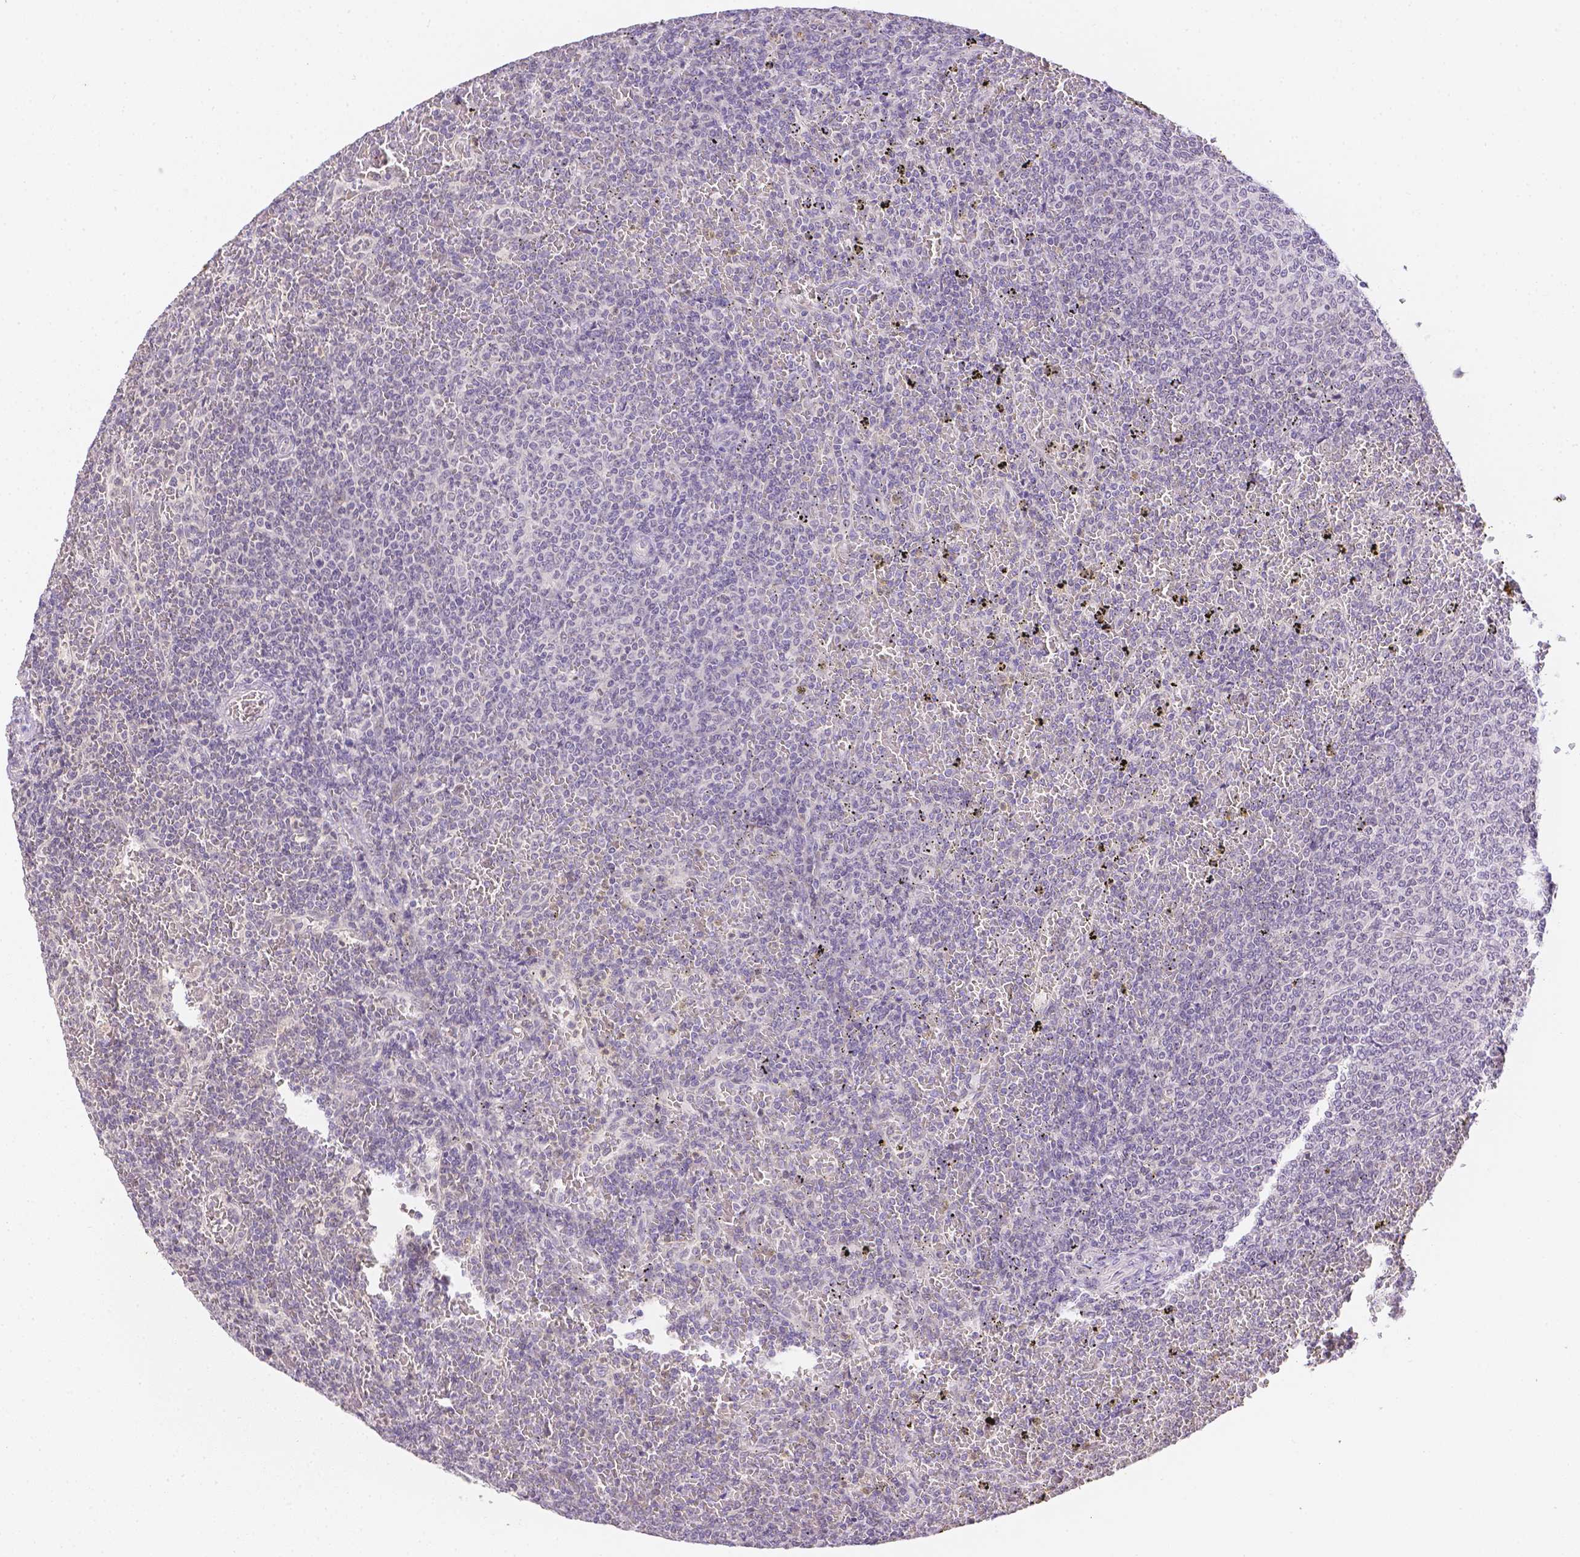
{"staining": {"intensity": "negative", "quantity": "none", "location": "none"}, "tissue": "lymphoma", "cell_type": "Tumor cells", "image_type": "cancer", "snomed": [{"axis": "morphology", "description": "Malignant lymphoma, non-Hodgkin's type, Low grade"}, {"axis": "topography", "description": "Spleen"}], "caption": "Tumor cells are negative for brown protein staining in low-grade malignant lymphoma, non-Hodgkin's type.", "gene": "ZNF280B", "patient": {"sex": "female", "age": 77}}